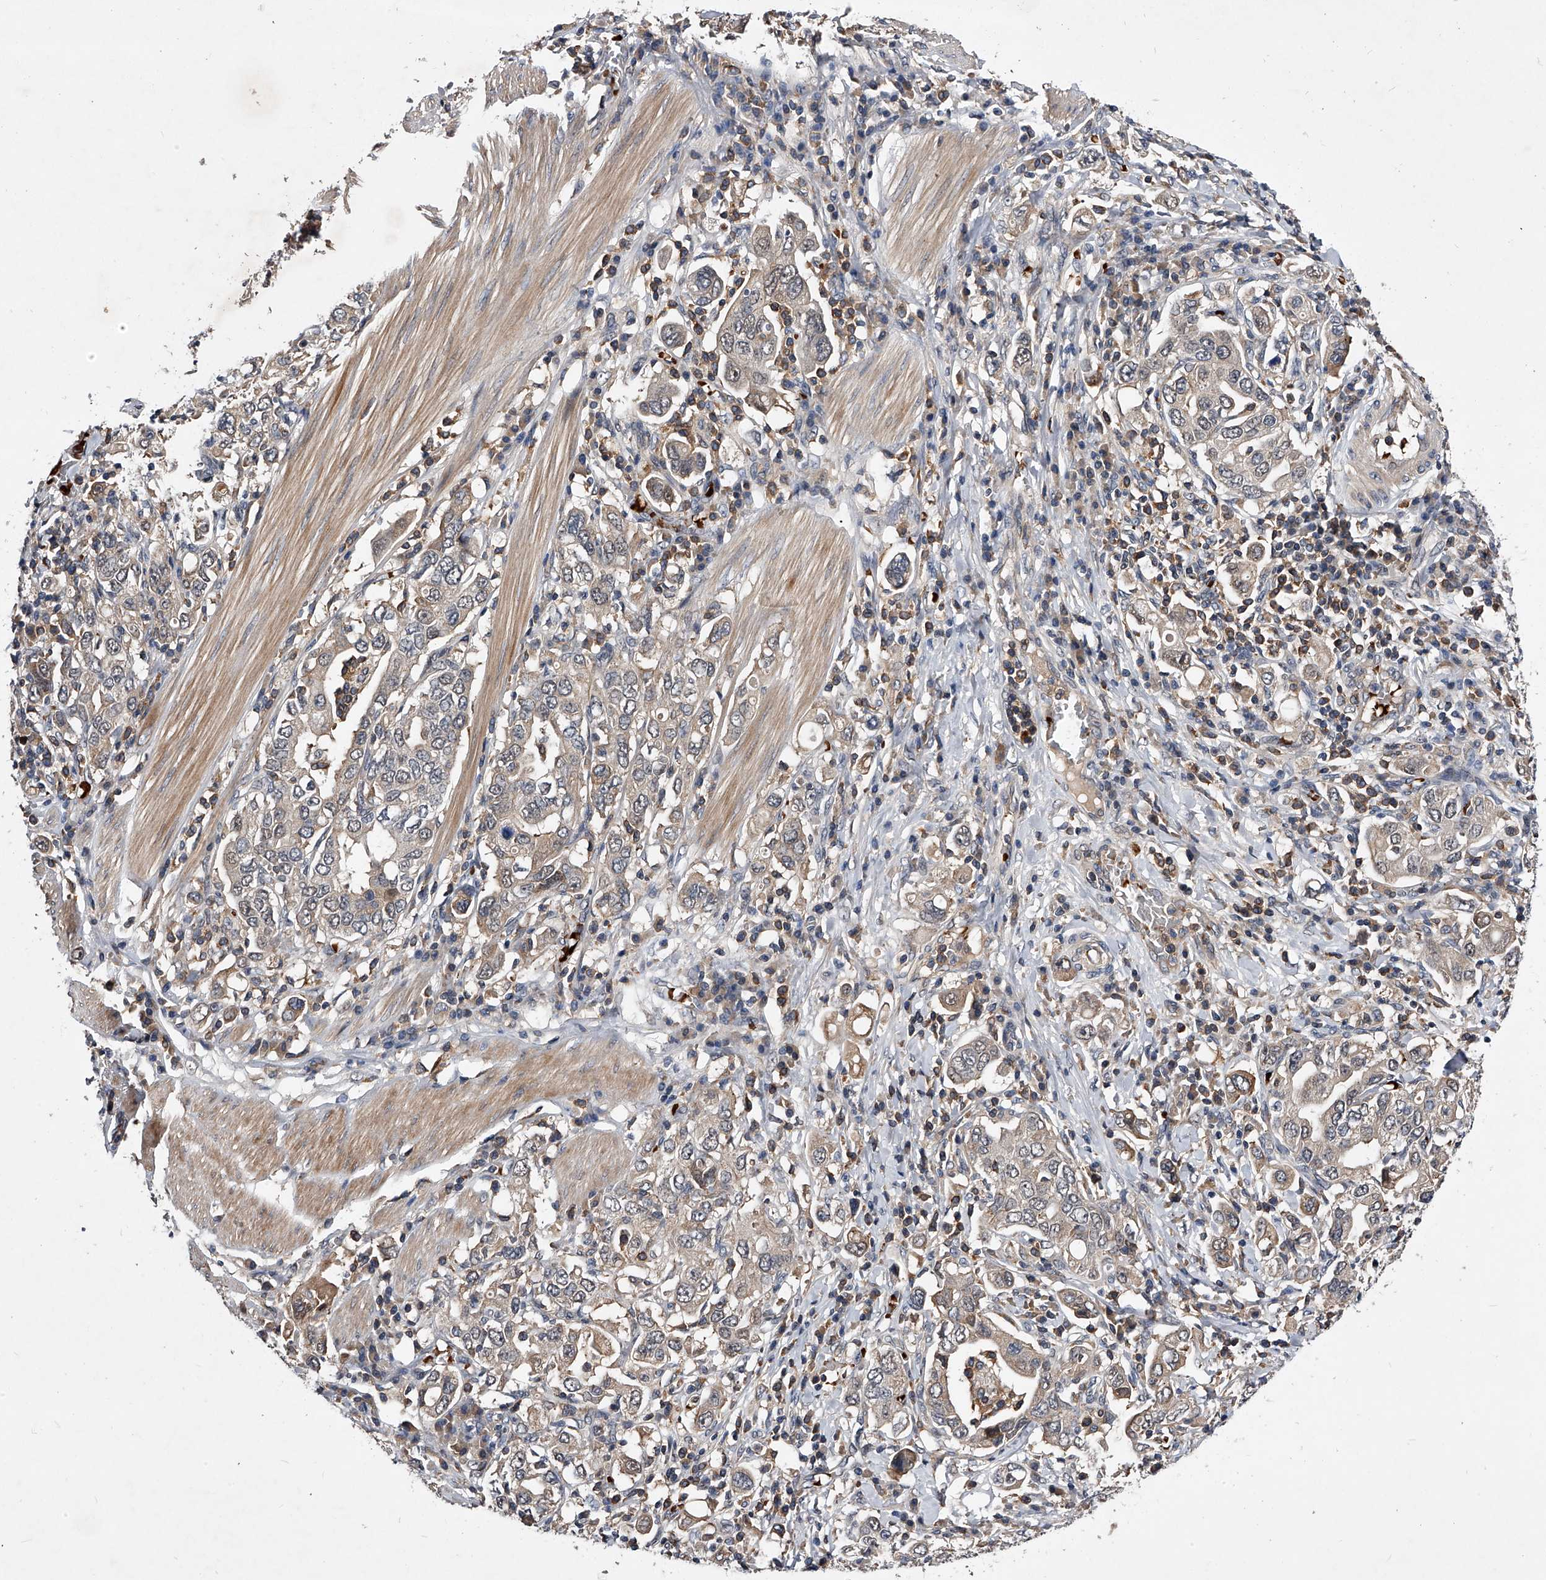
{"staining": {"intensity": "negative", "quantity": "none", "location": "none"}, "tissue": "stomach cancer", "cell_type": "Tumor cells", "image_type": "cancer", "snomed": [{"axis": "morphology", "description": "Adenocarcinoma, NOS"}, {"axis": "topography", "description": "Stomach, upper"}], "caption": "Tumor cells are negative for protein expression in human stomach adenocarcinoma.", "gene": "ZNF30", "patient": {"sex": "male", "age": 62}}